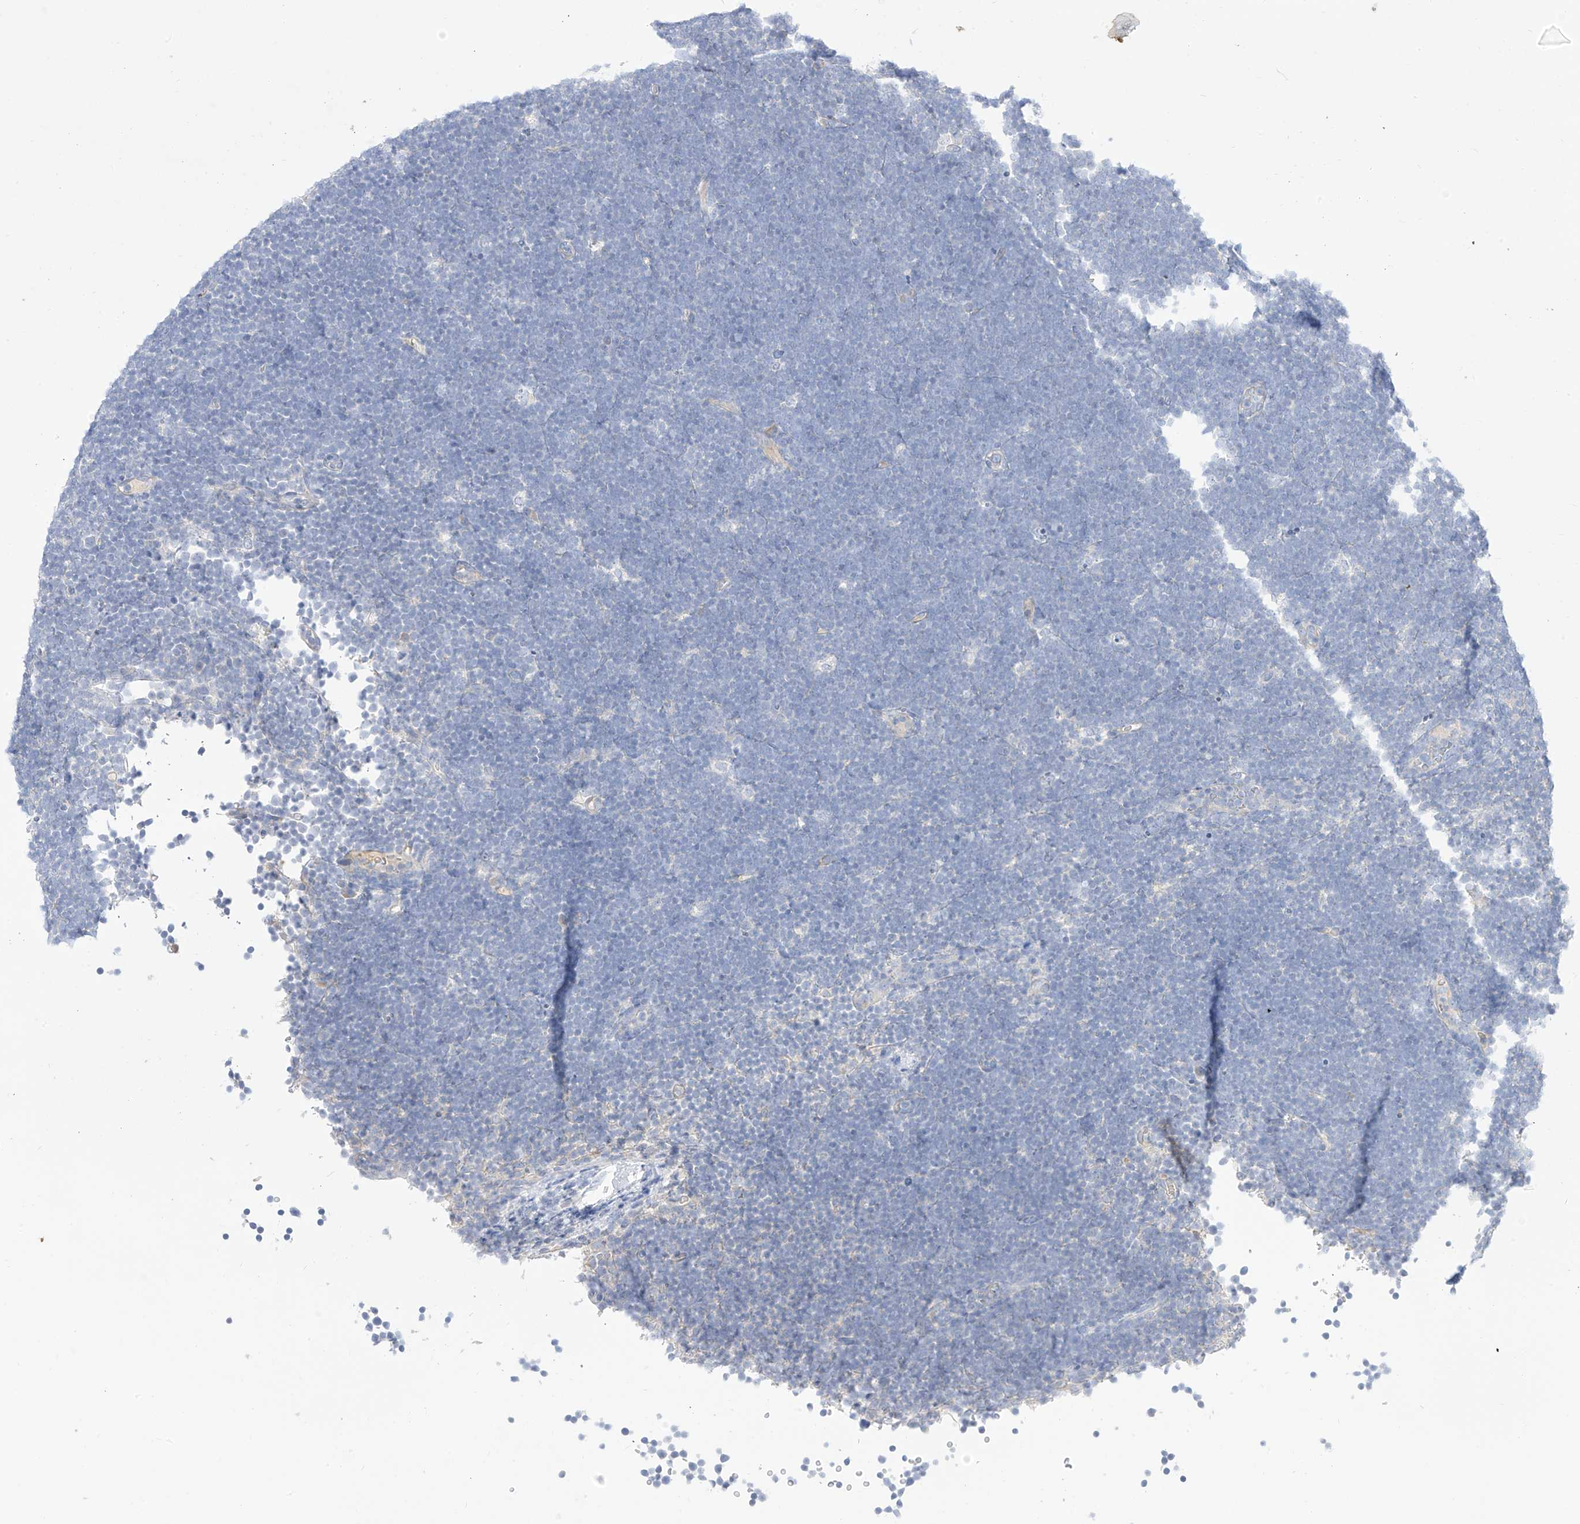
{"staining": {"intensity": "negative", "quantity": "none", "location": "none"}, "tissue": "lymphoma", "cell_type": "Tumor cells", "image_type": "cancer", "snomed": [{"axis": "morphology", "description": "Malignant lymphoma, non-Hodgkin's type, High grade"}, {"axis": "topography", "description": "Lymph node"}], "caption": "Tumor cells are negative for brown protein staining in lymphoma. (DAB immunohistochemistry with hematoxylin counter stain).", "gene": "RASA2", "patient": {"sex": "male", "age": 13}}